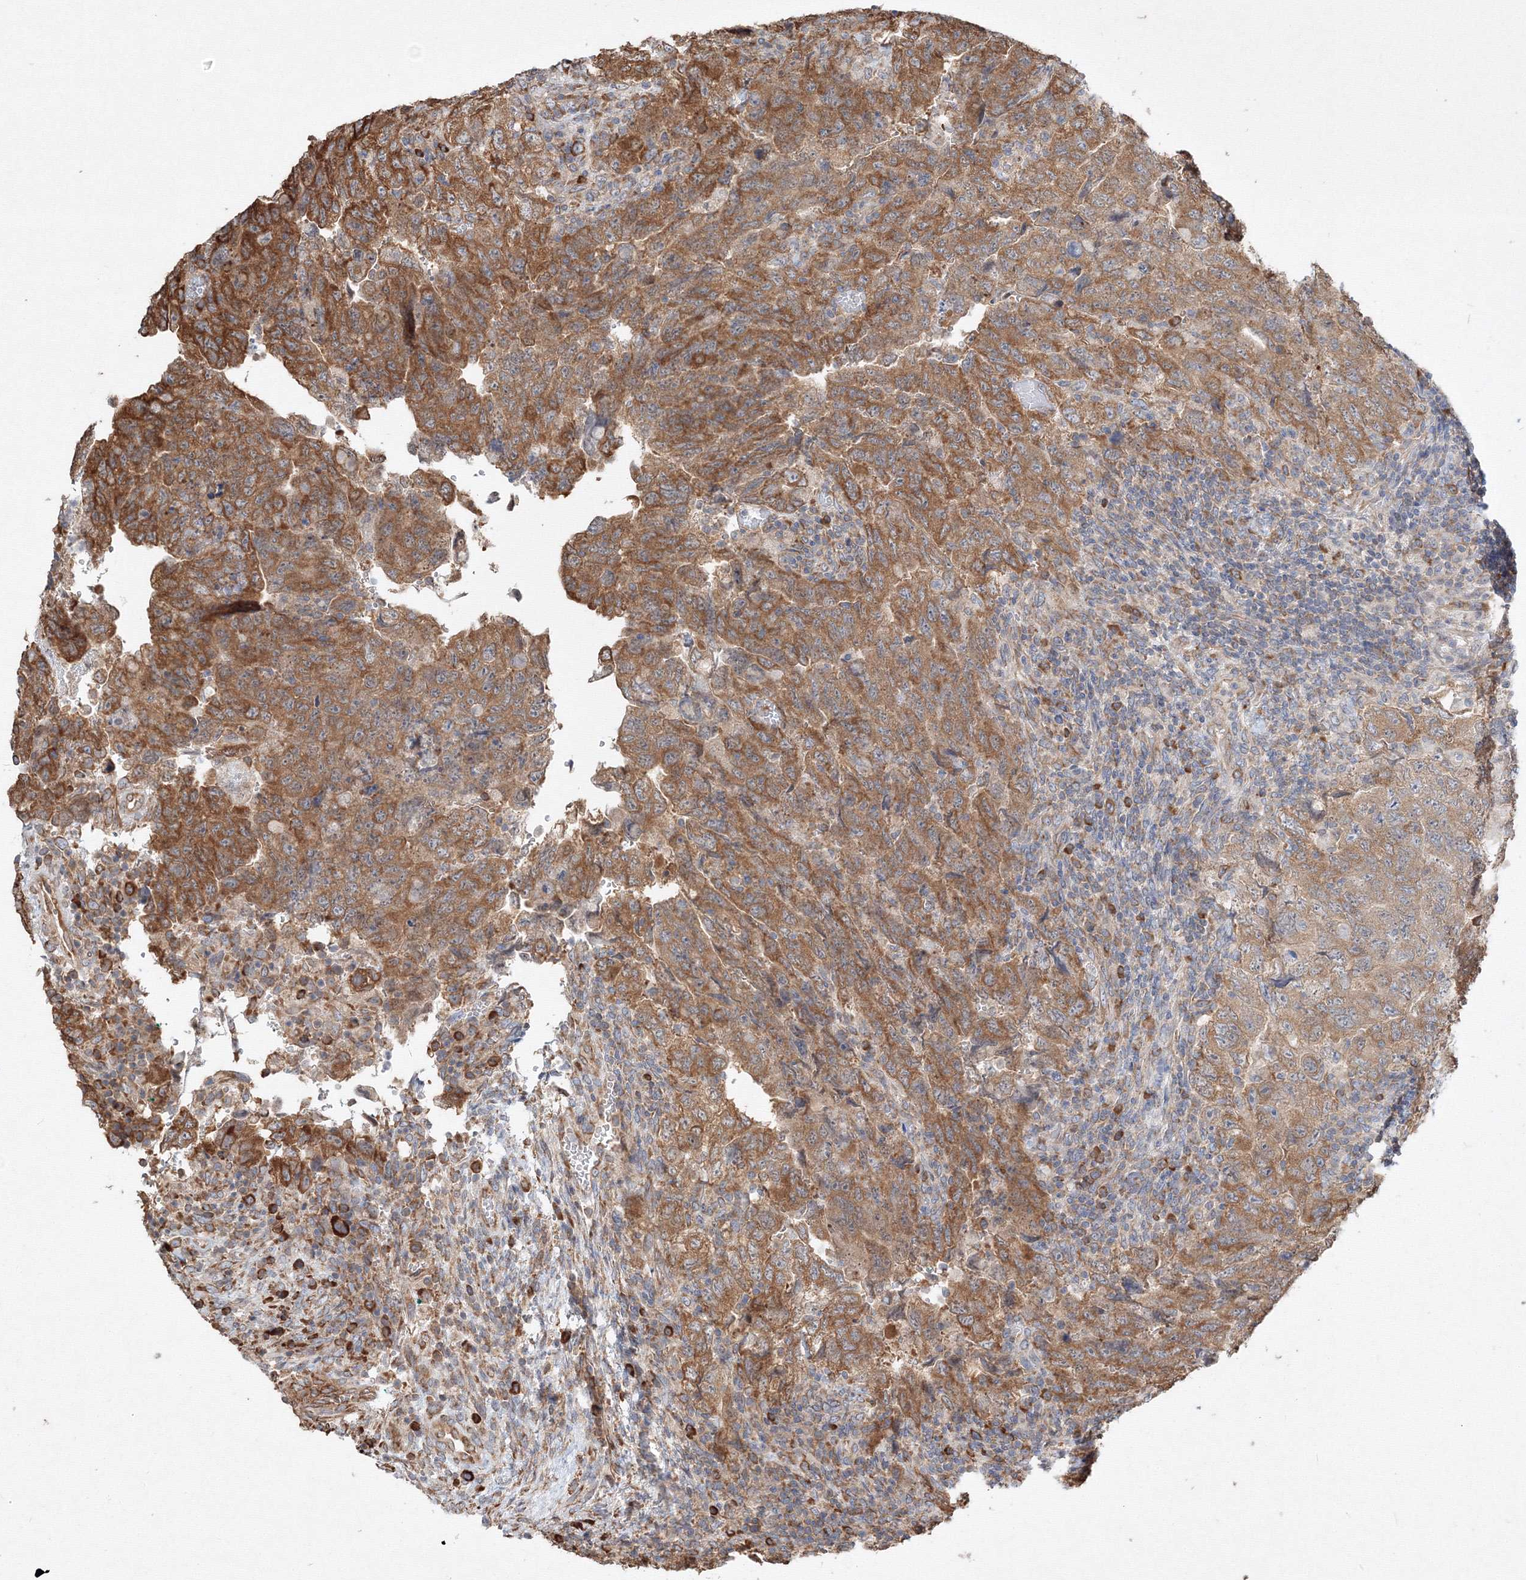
{"staining": {"intensity": "moderate", "quantity": ">75%", "location": "cytoplasmic/membranous"}, "tissue": "testis cancer", "cell_type": "Tumor cells", "image_type": "cancer", "snomed": [{"axis": "morphology", "description": "Carcinoma, Embryonal, NOS"}, {"axis": "topography", "description": "Testis"}], "caption": "The photomicrograph displays a brown stain indicating the presence of a protein in the cytoplasmic/membranous of tumor cells in testis cancer (embryonal carcinoma).", "gene": "FBXL8", "patient": {"sex": "male", "age": 36}}